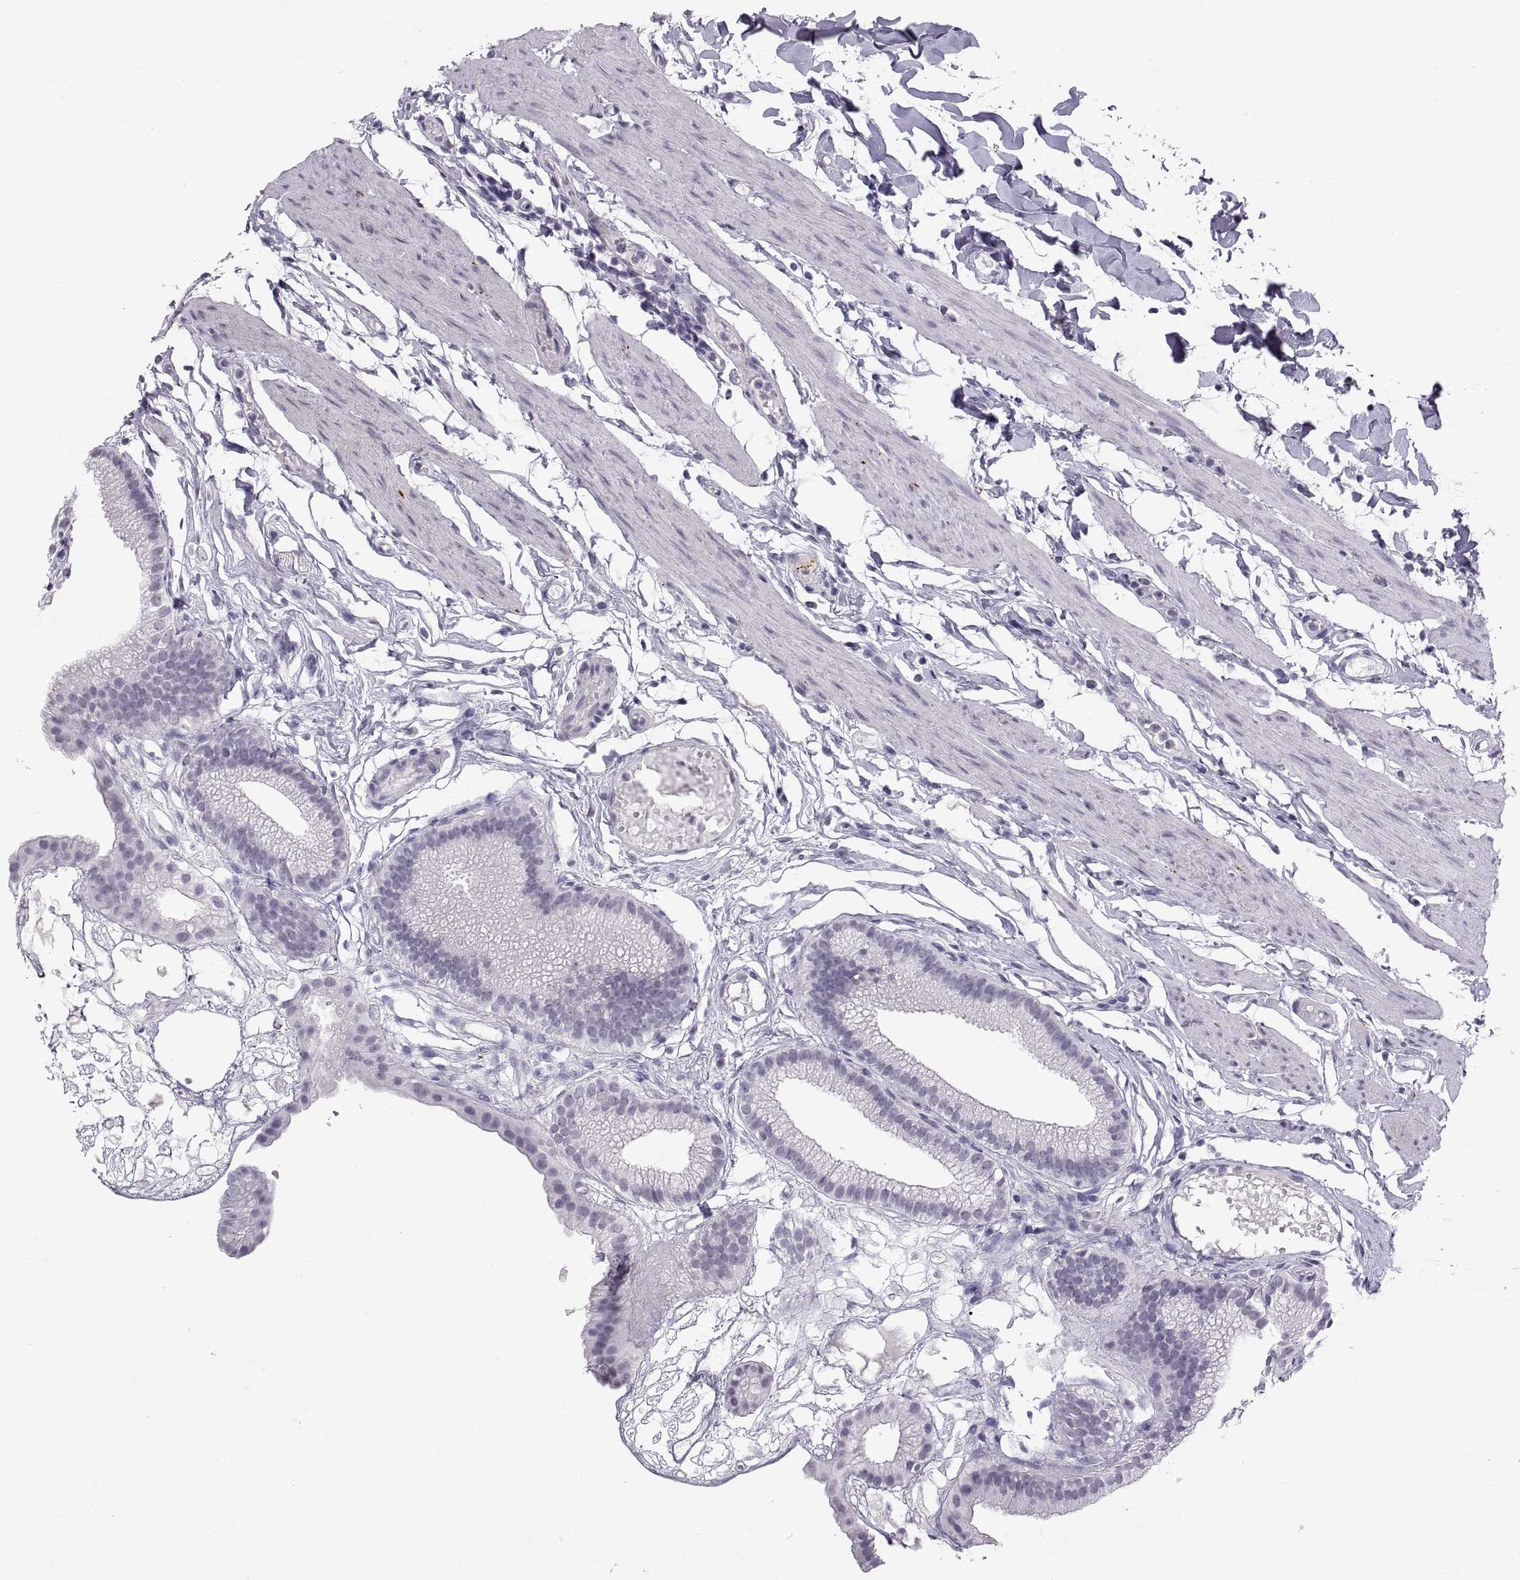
{"staining": {"intensity": "negative", "quantity": "none", "location": "none"}, "tissue": "gallbladder", "cell_type": "Glandular cells", "image_type": "normal", "snomed": [{"axis": "morphology", "description": "Normal tissue, NOS"}, {"axis": "topography", "description": "Gallbladder"}], "caption": "The histopathology image displays no significant expression in glandular cells of gallbladder.", "gene": "CARTPT", "patient": {"sex": "female", "age": 45}}